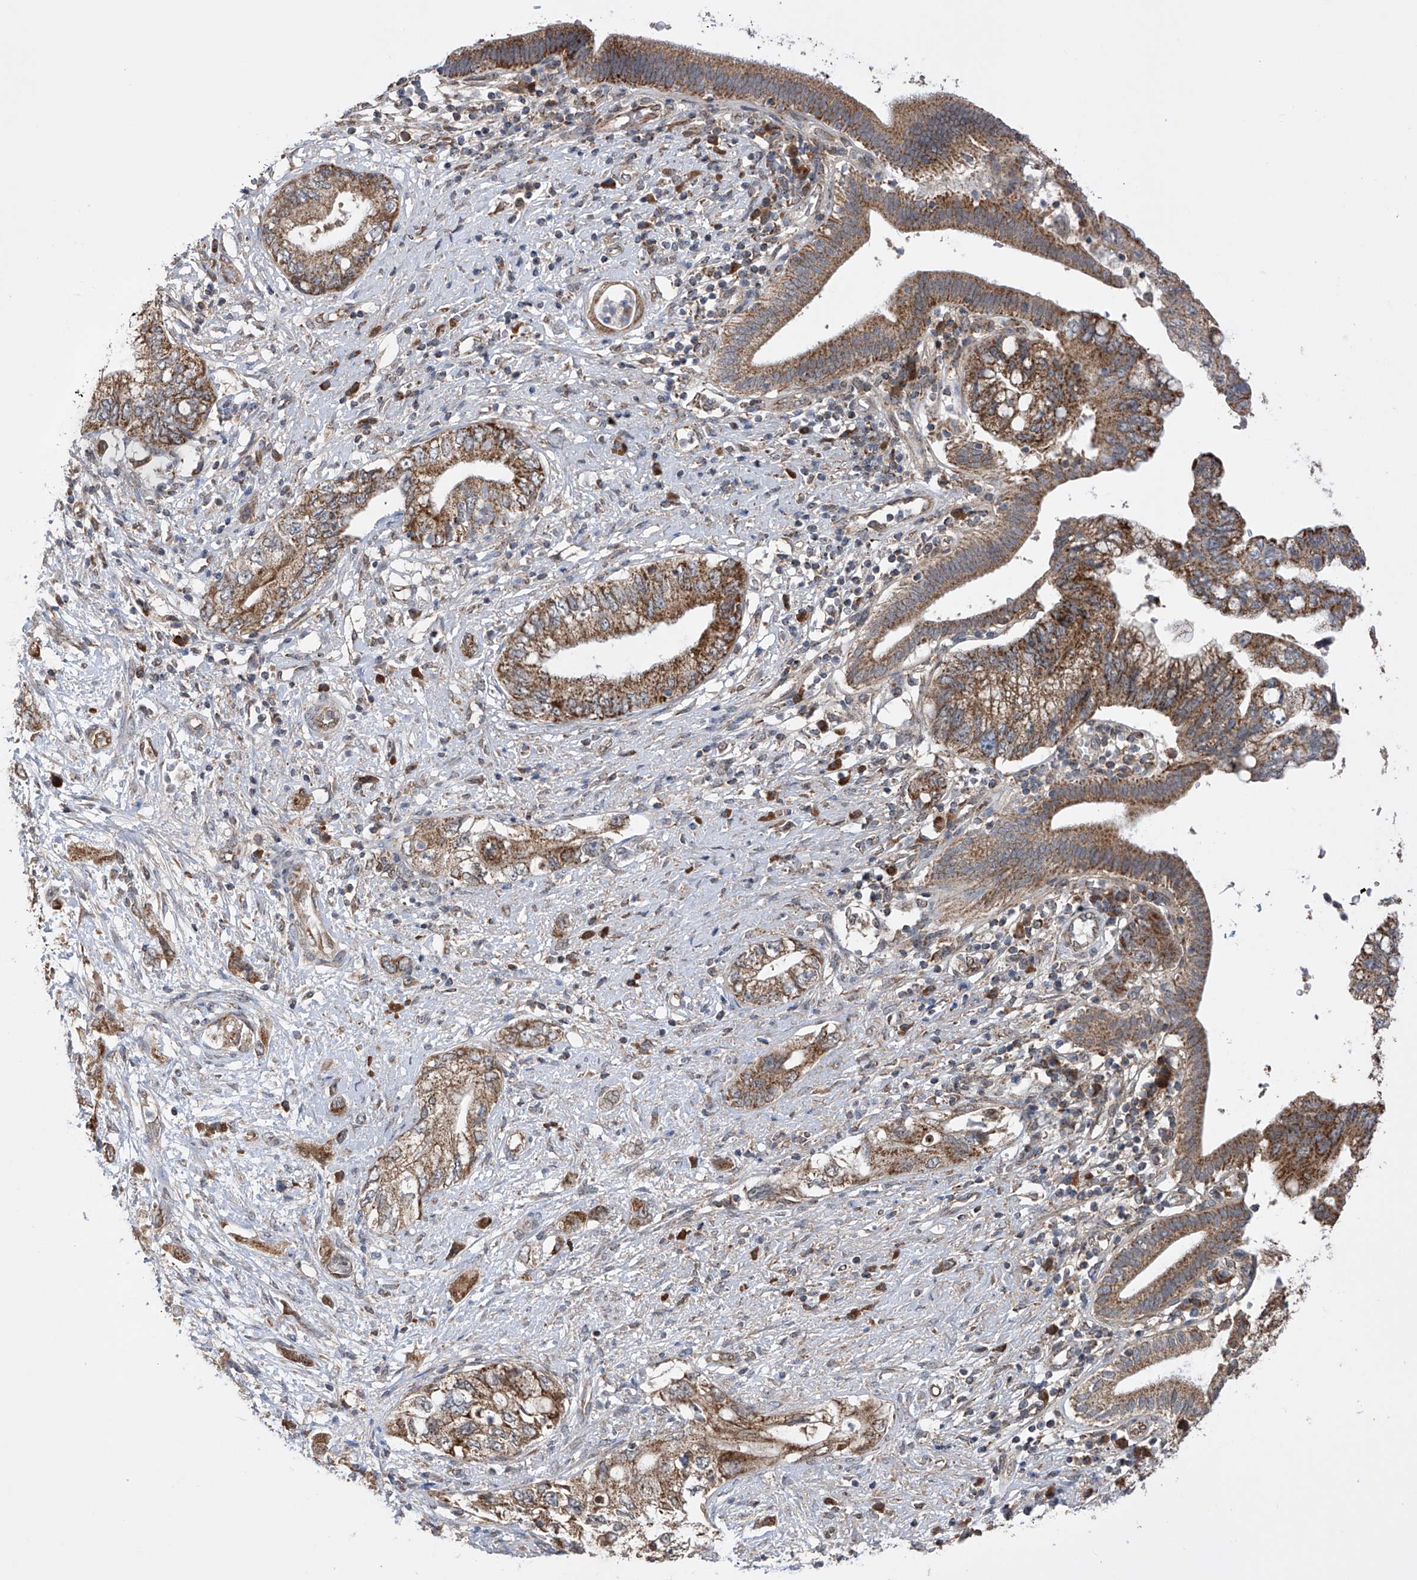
{"staining": {"intensity": "moderate", "quantity": ">75%", "location": "cytoplasmic/membranous"}, "tissue": "pancreatic cancer", "cell_type": "Tumor cells", "image_type": "cancer", "snomed": [{"axis": "morphology", "description": "Adenocarcinoma, NOS"}, {"axis": "topography", "description": "Pancreas"}], "caption": "Protein staining of pancreatic adenocarcinoma tissue demonstrates moderate cytoplasmic/membranous staining in approximately >75% of tumor cells.", "gene": "SDHAF4", "patient": {"sex": "female", "age": 73}}